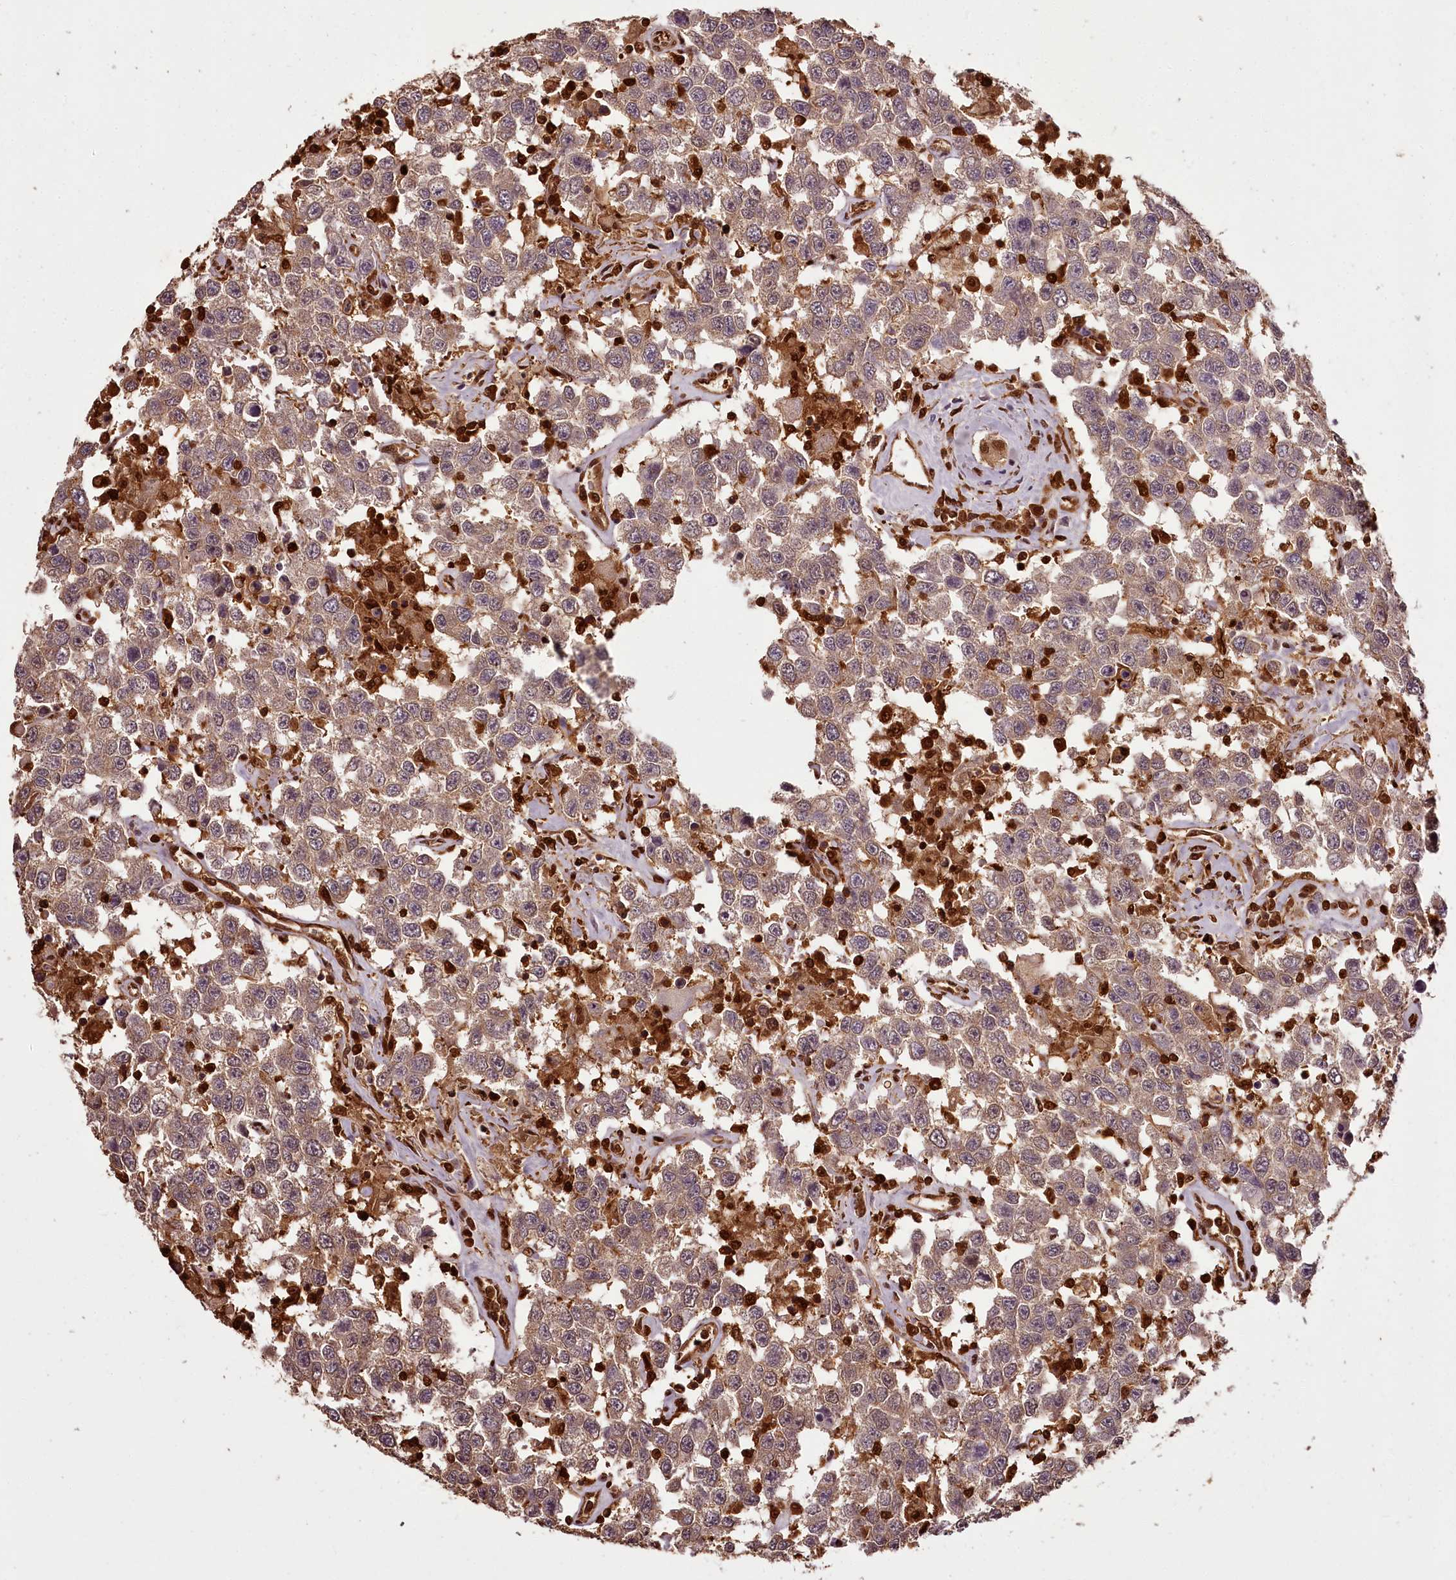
{"staining": {"intensity": "weak", "quantity": "25%-75%", "location": "cytoplasmic/membranous"}, "tissue": "testis cancer", "cell_type": "Tumor cells", "image_type": "cancer", "snomed": [{"axis": "morphology", "description": "Seminoma, NOS"}, {"axis": "topography", "description": "Testis"}], "caption": "Immunohistochemistry (IHC) micrograph of neoplastic tissue: human seminoma (testis) stained using immunohistochemistry (IHC) reveals low levels of weak protein expression localized specifically in the cytoplasmic/membranous of tumor cells, appearing as a cytoplasmic/membranous brown color.", "gene": "NPRL2", "patient": {"sex": "male", "age": 41}}